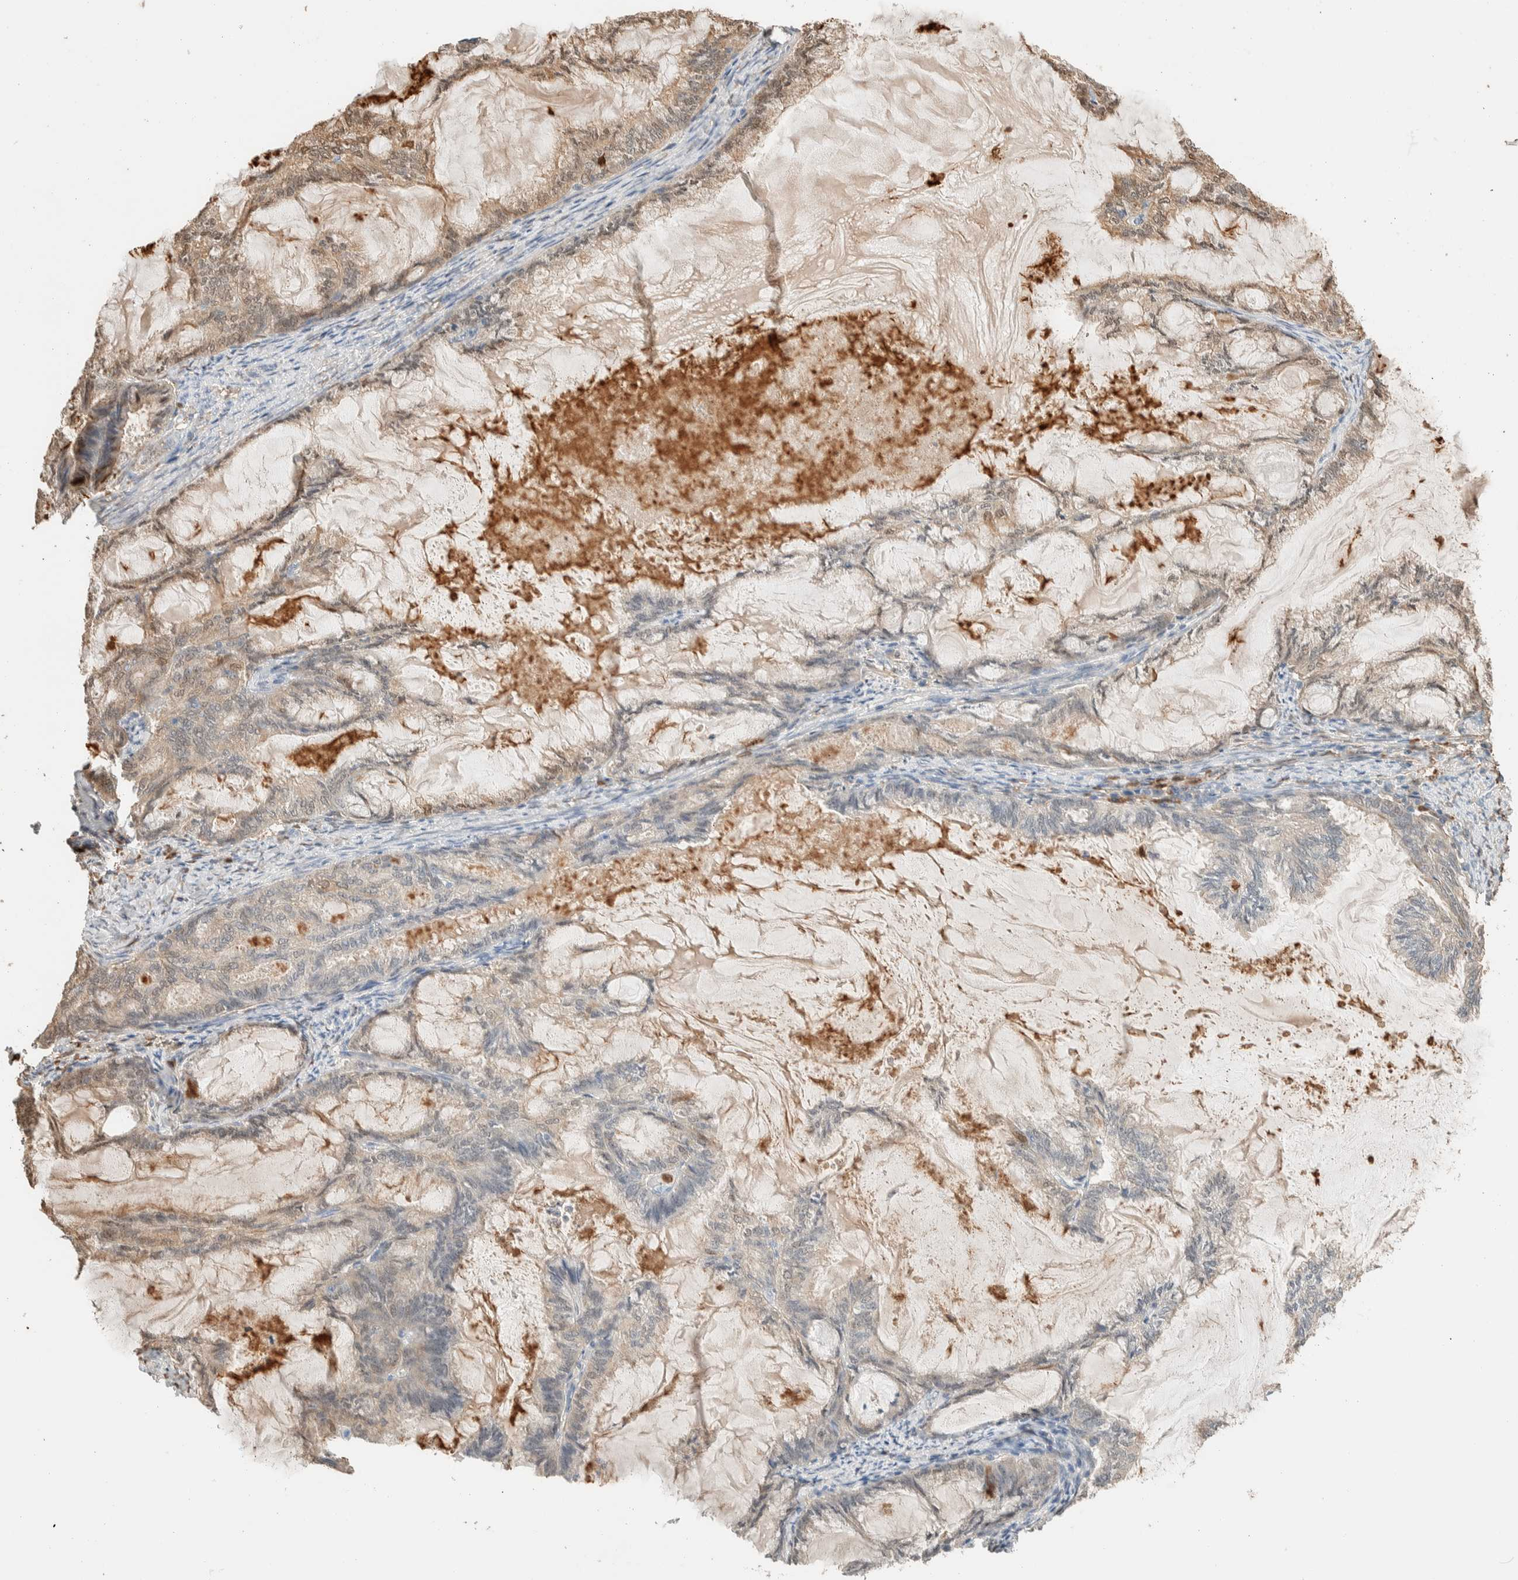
{"staining": {"intensity": "weak", "quantity": "<25%", "location": "cytoplasmic/membranous"}, "tissue": "endometrial cancer", "cell_type": "Tumor cells", "image_type": "cancer", "snomed": [{"axis": "morphology", "description": "Adenocarcinoma, NOS"}, {"axis": "topography", "description": "Endometrium"}], "caption": "High magnification brightfield microscopy of endometrial adenocarcinoma stained with DAB (brown) and counterstained with hematoxylin (blue): tumor cells show no significant expression.", "gene": "SETD4", "patient": {"sex": "female", "age": 86}}